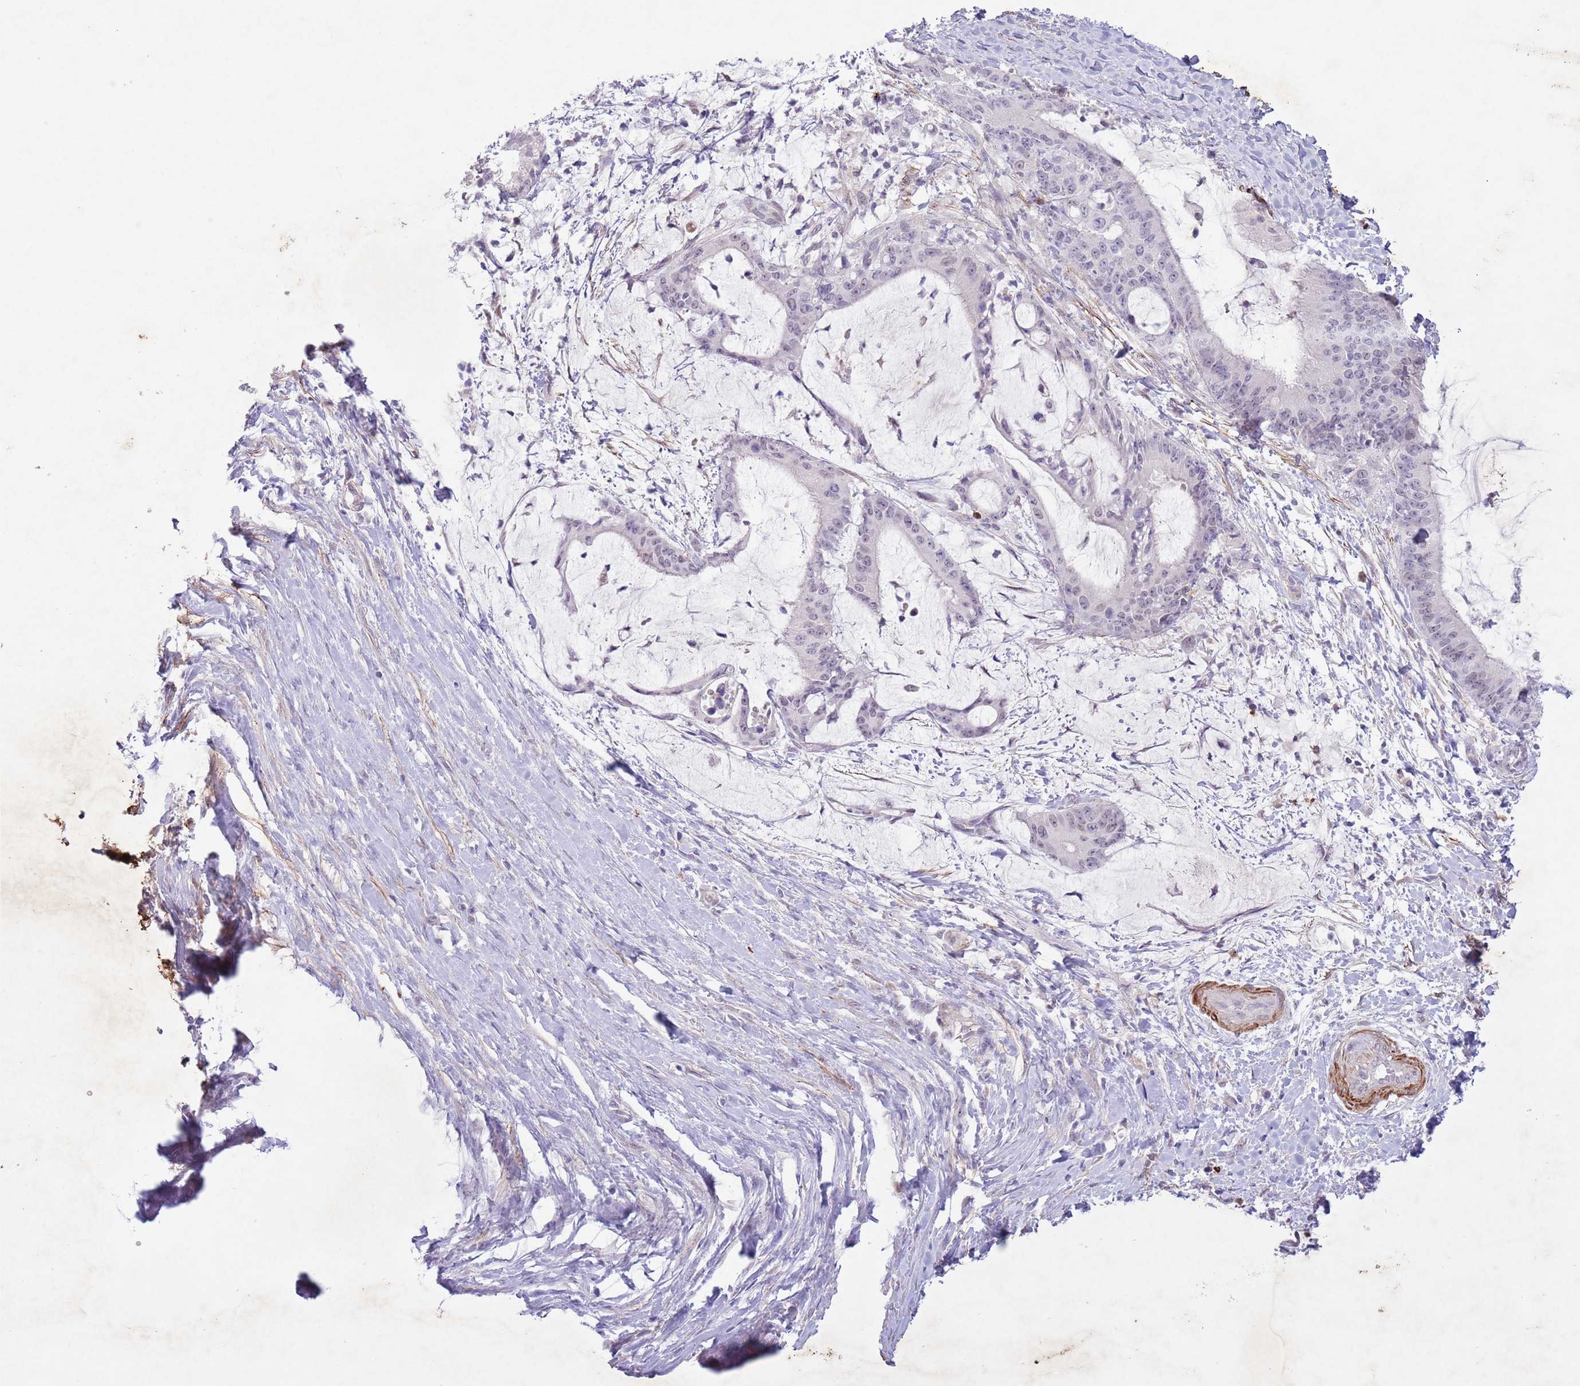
{"staining": {"intensity": "negative", "quantity": "none", "location": "none"}, "tissue": "liver cancer", "cell_type": "Tumor cells", "image_type": "cancer", "snomed": [{"axis": "morphology", "description": "Normal tissue, NOS"}, {"axis": "morphology", "description": "Cholangiocarcinoma"}, {"axis": "topography", "description": "Liver"}, {"axis": "topography", "description": "Peripheral nerve tissue"}], "caption": "High magnification brightfield microscopy of liver cancer stained with DAB (3,3'-diaminobenzidine) (brown) and counterstained with hematoxylin (blue): tumor cells show no significant positivity.", "gene": "CCNI", "patient": {"sex": "female", "age": 73}}